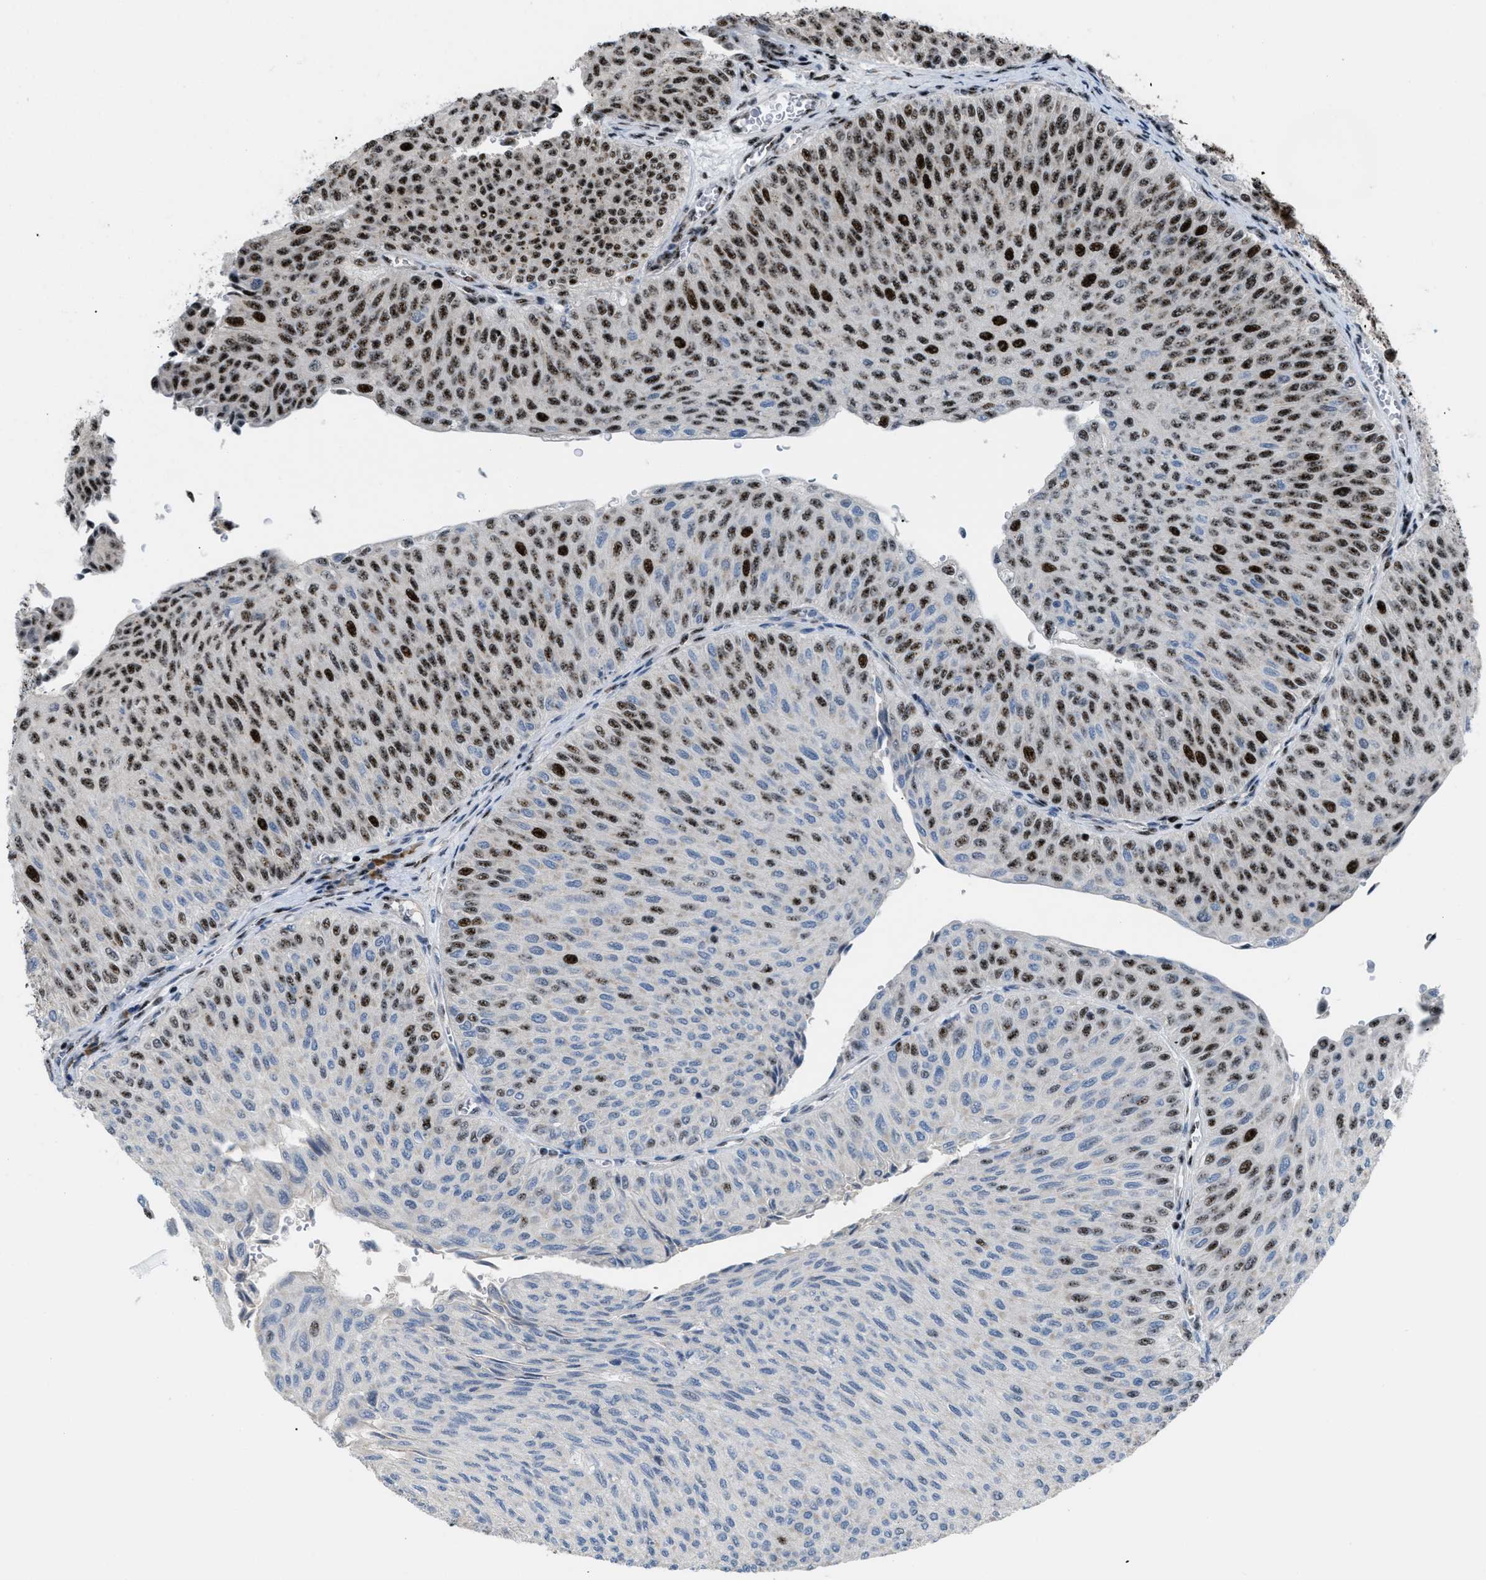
{"staining": {"intensity": "strong", "quantity": ">75%", "location": "nuclear"}, "tissue": "urothelial cancer", "cell_type": "Tumor cells", "image_type": "cancer", "snomed": [{"axis": "morphology", "description": "Urothelial carcinoma, Low grade"}, {"axis": "topography", "description": "Urinary bladder"}], "caption": "Tumor cells exhibit high levels of strong nuclear expression in approximately >75% of cells in urothelial cancer.", "gene": "CDR2", "patient": {"sex": "male", "age": 78}}